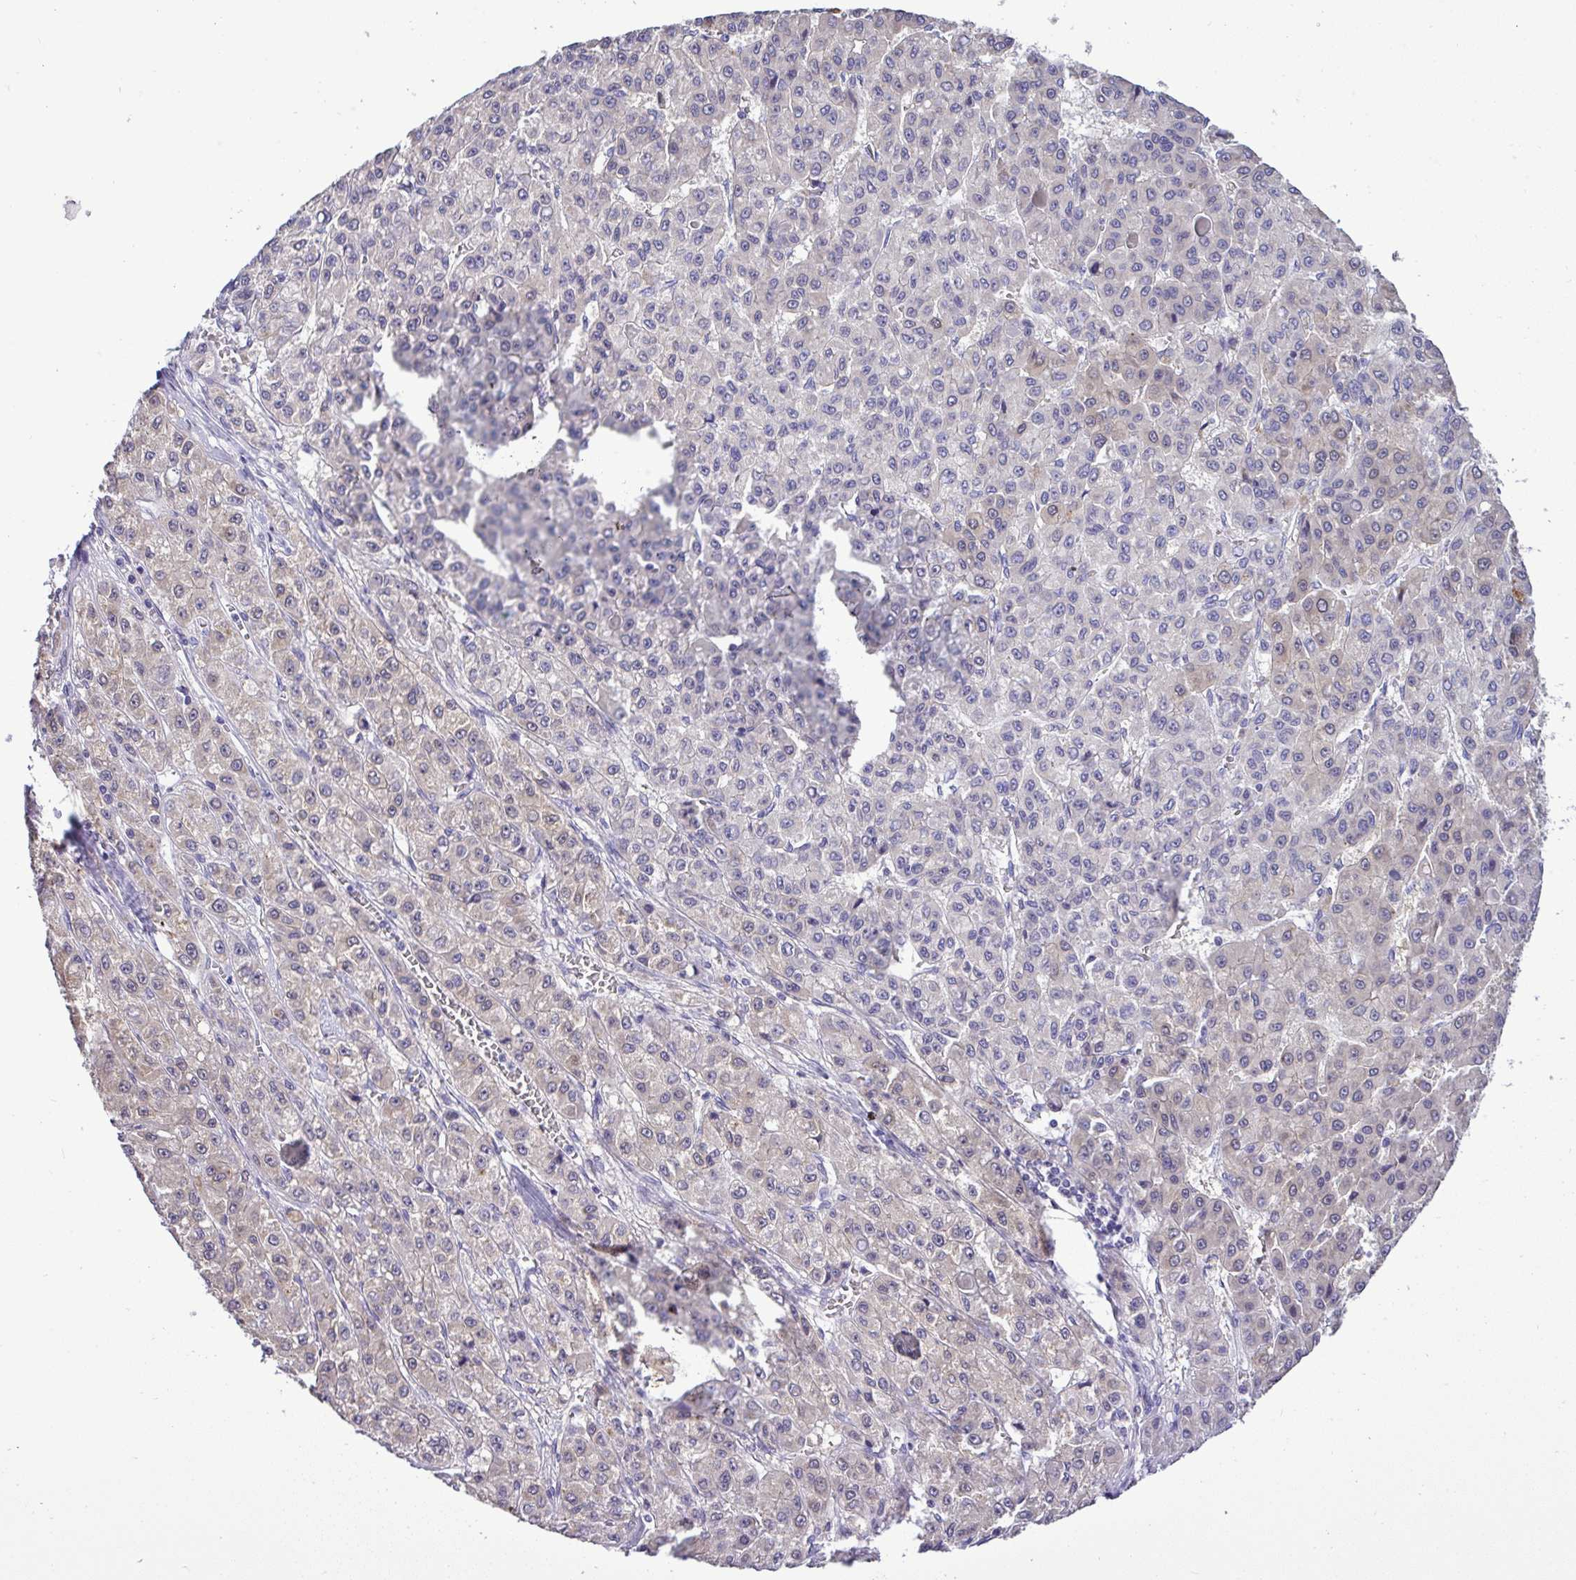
{"staining": {"intensity": "weak", "quantity": "<25%", "location": "cytoplasmic/membranous"}, "tissue": "liver cancer", "cell_type": "Tumor cells", "image_type": "cancer", "snomed": [{"axis": "morphology", "description": "Carcinoma, Hepatocellular, NOS"}, {"axis": "topography", "description": "Liver"}], "caption": "Immunohistochemical staining of liver hepatocellular carcinoma demonstrates no significant positivity in tumor cells. The staining was performed using DAB to visualize the protein expression in brown, while the nuclei were stained in blue with hematoxylin (Magnification: 20x).", "gene": "ST8SIA2", "patient": {"sex": "male", "age": 70}}